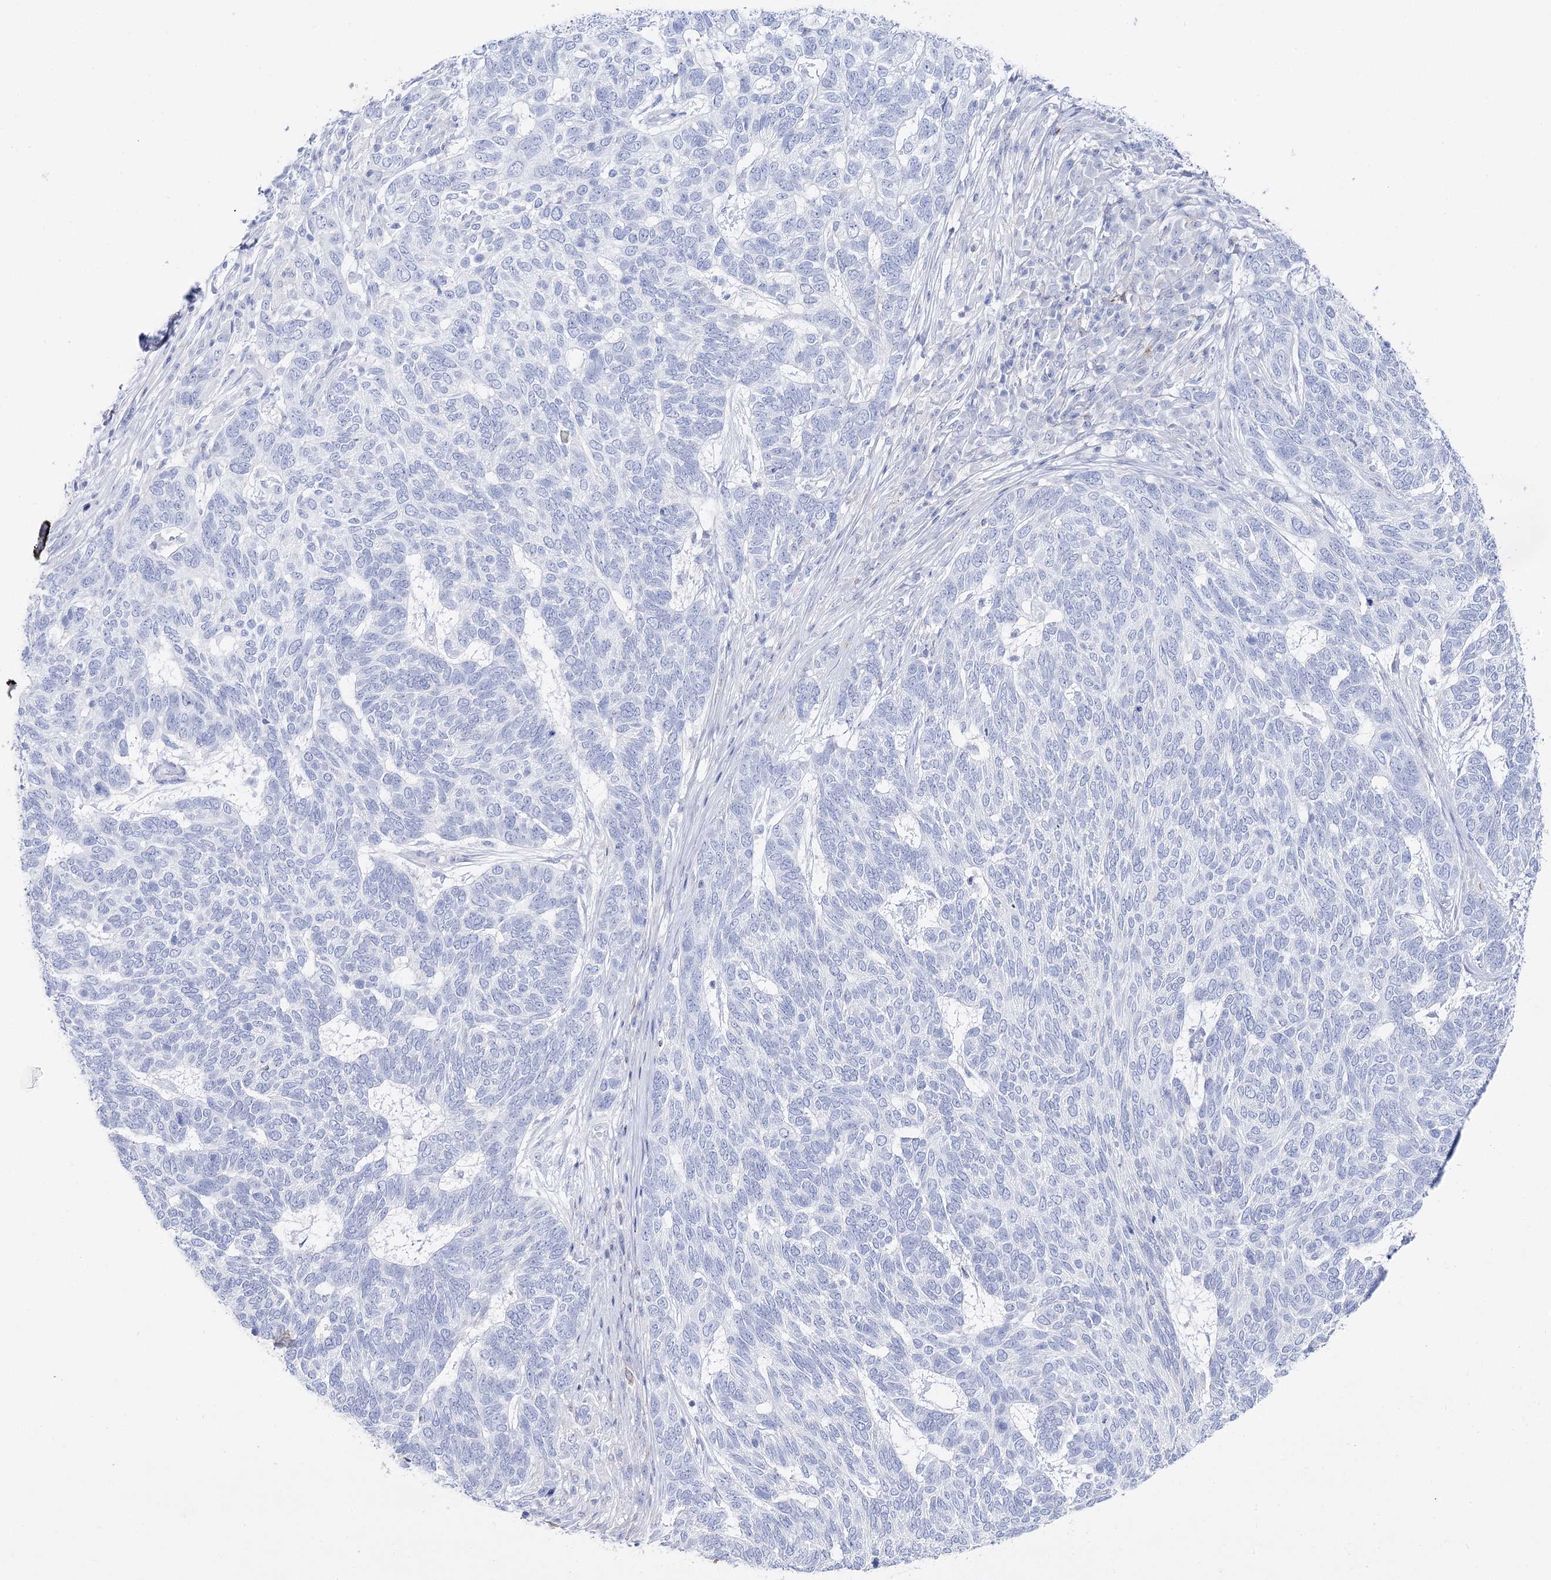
{"staining": {"intensity": "negative", "quantity": "none", "location": "none"}, "tissue": "skin cancer", "cell_type": "Tumor cells", "image_type": "cancer", "snomed": [{"axis": "morphology", "description": "Basal cell carcinoma"}, {"axis": "topography", "description": "Skin"}], "caption": "Basal cell carcinoma (skin) stained for a protein using immunohistochemistry (IHC) displays no positivity tumor cells.", "gene": "SLC3A1", "patient": {"sex": "female", "age": 65}}